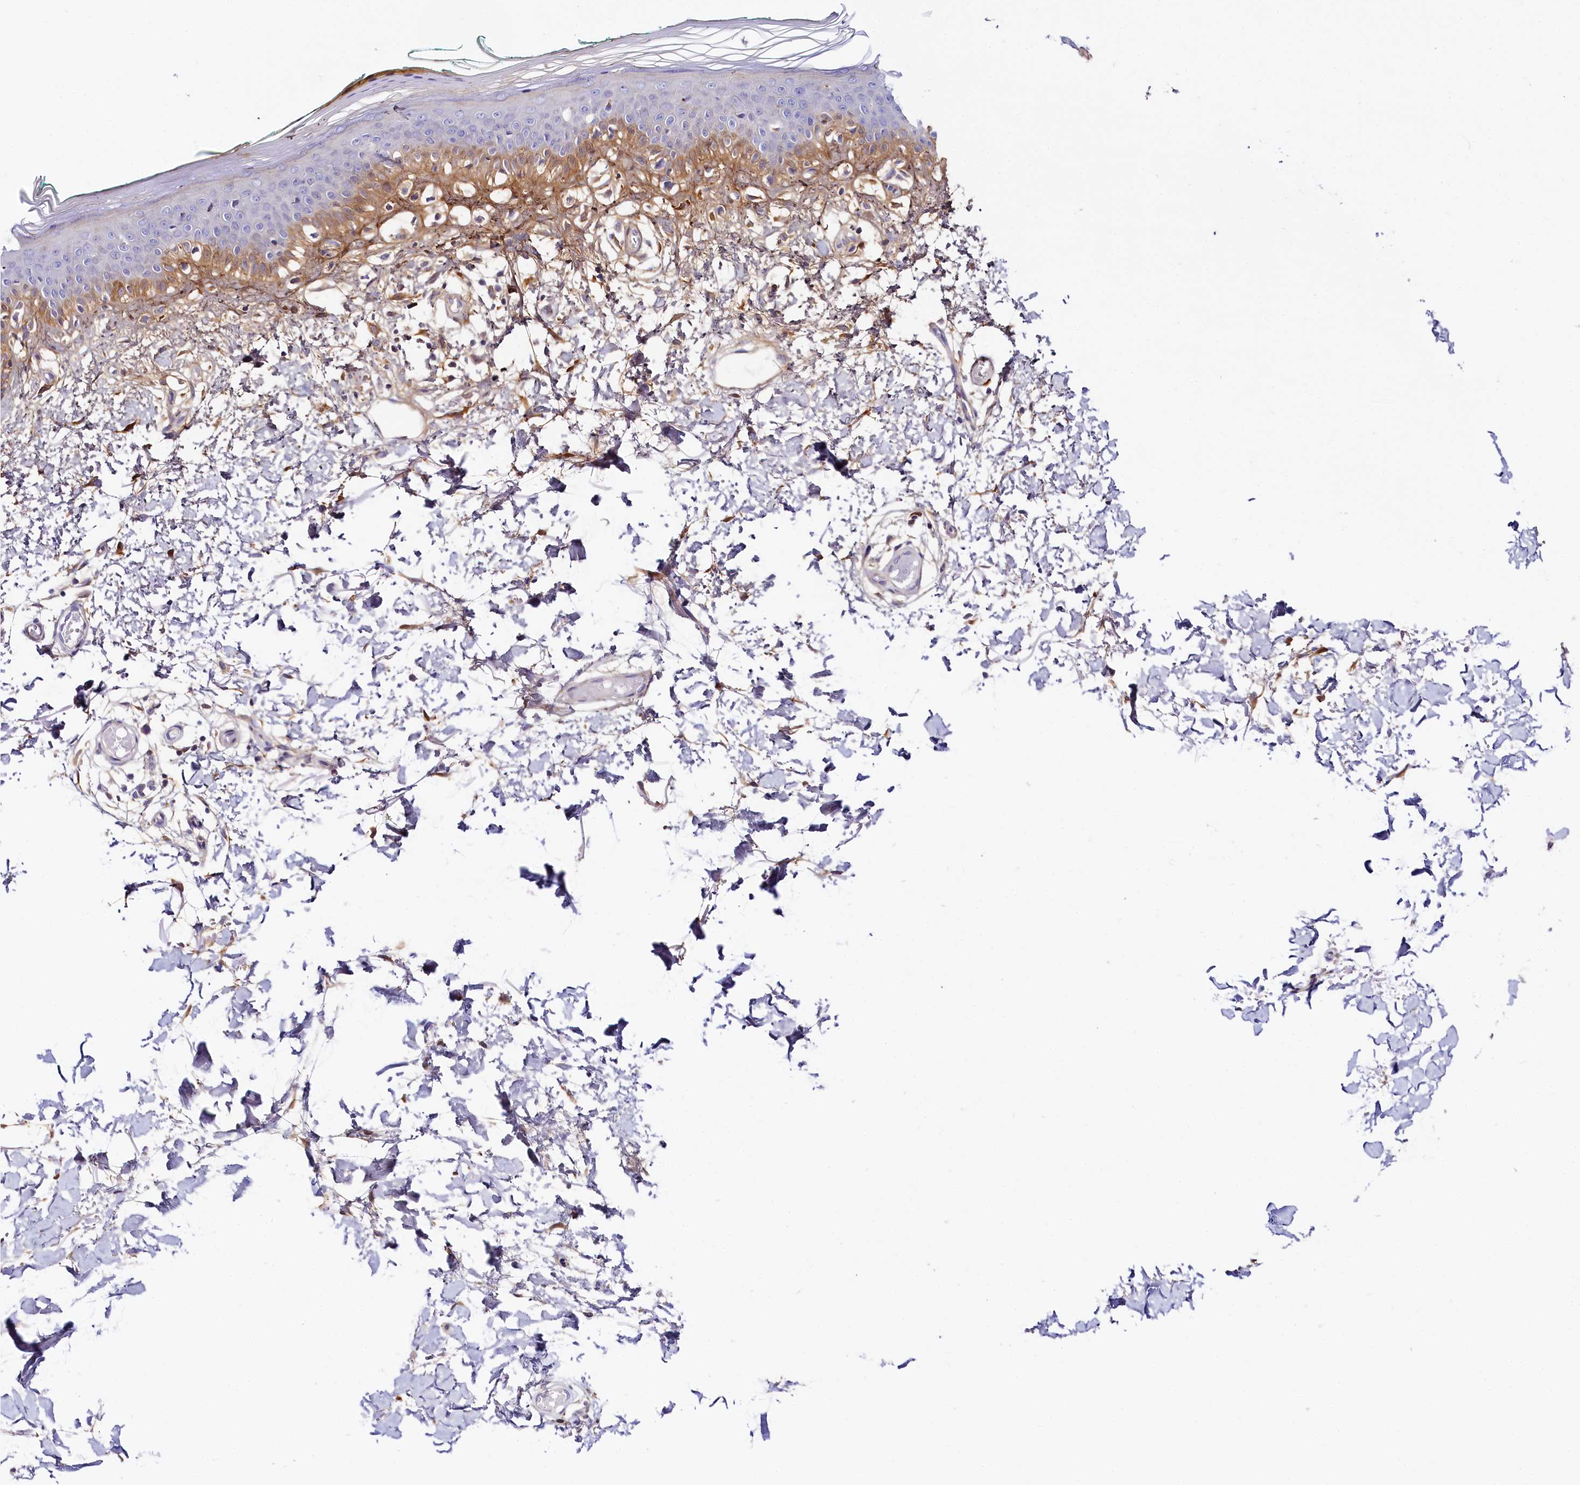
{"staining": {"intensity": "moderate", "quantity": ">75%", "location": "cytoplasmic/membranous"}, "tissue": "skin", "cell_type": "Fibroblasts", "image_type": "normal", "snomed": [{"axis": "morphology", "description": "Normal tissue, NOS"}, {"axis": "topography", "description": "Skin"}], "caption": "Immunohistochemical staining of benign human skin shows medium levels of moderate cytoplasmic/membranous positivity in about >75% of fibroblasts.", "gene": "KATNB1", "patient": {"sex": "male", "age": 62}}